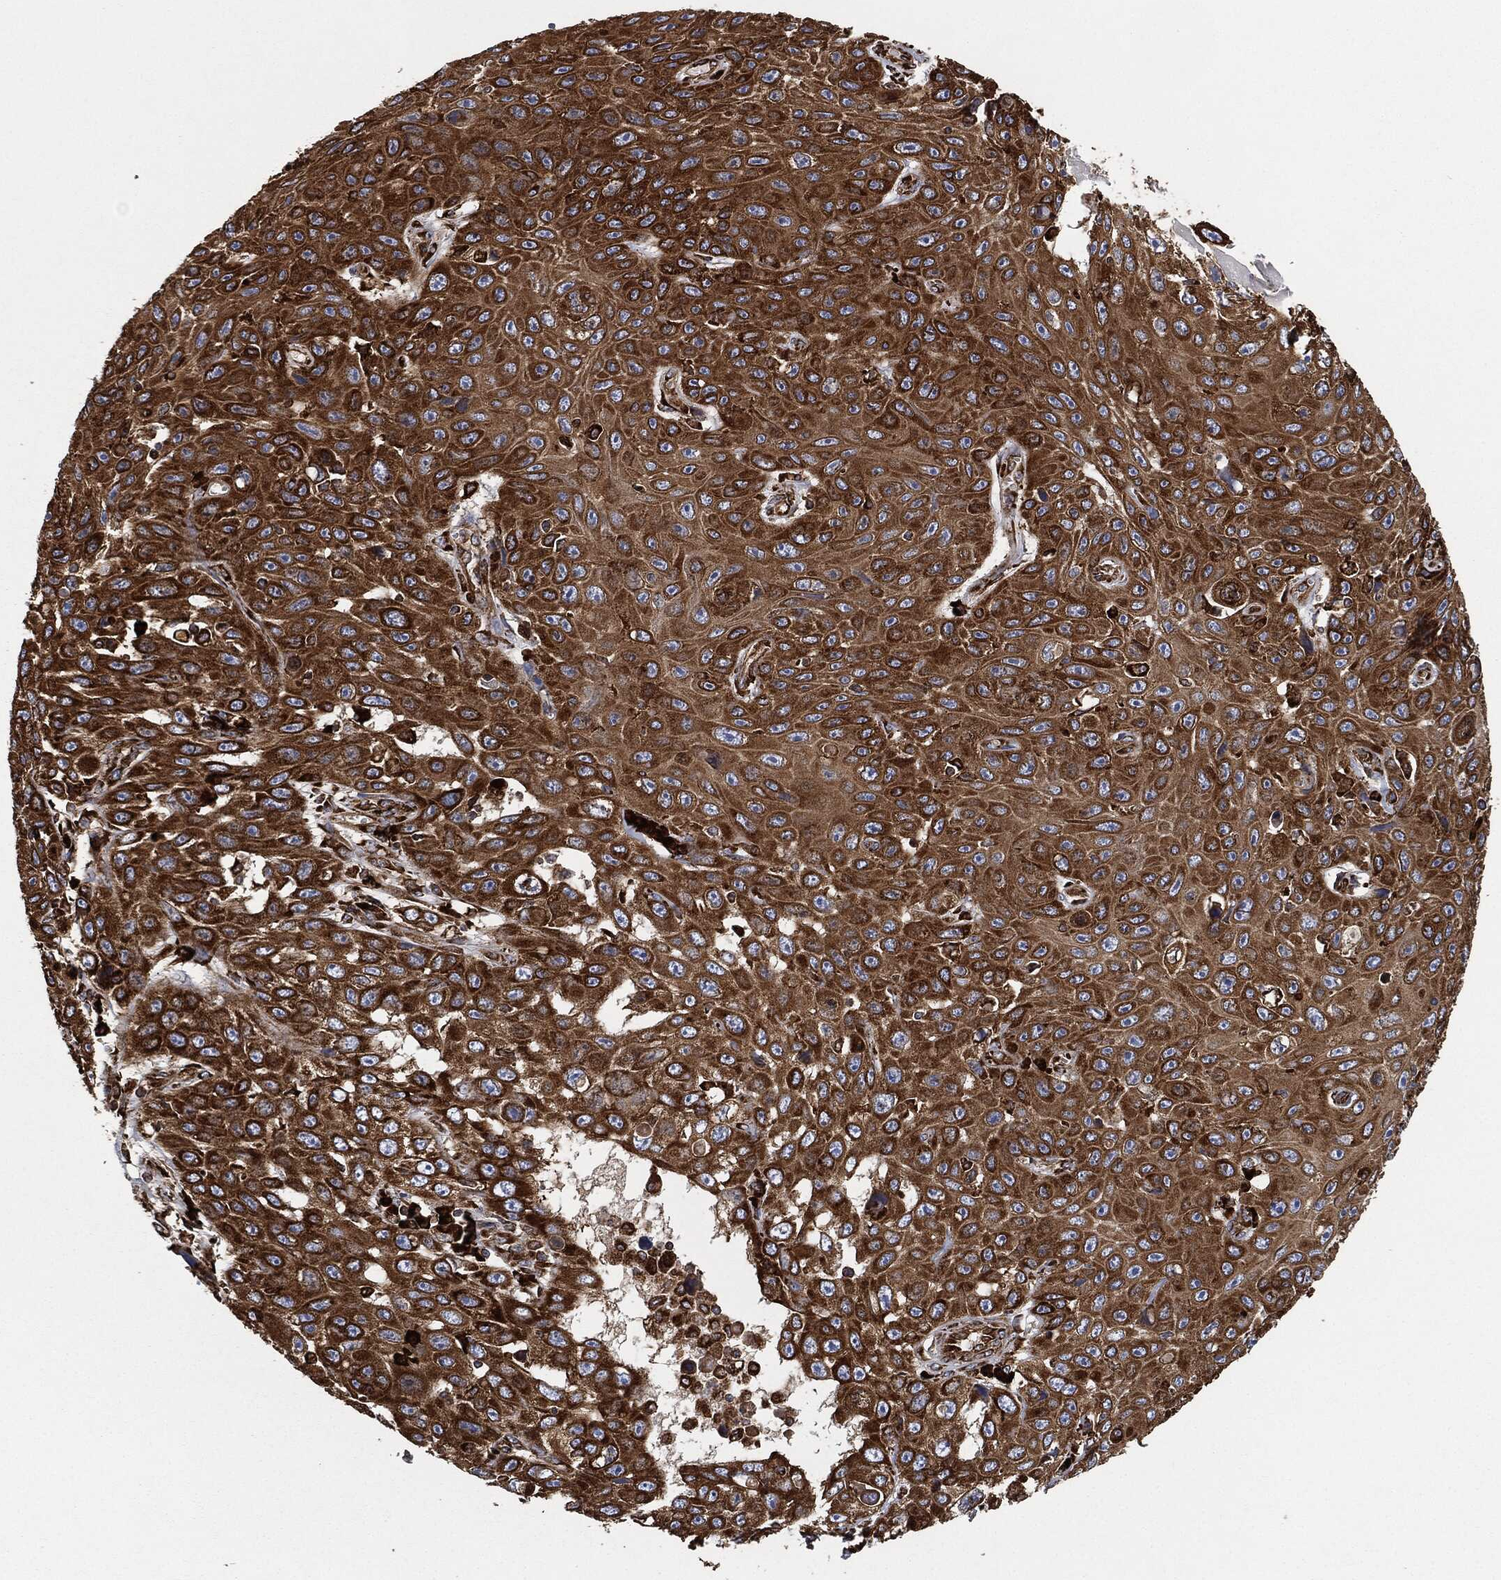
{"staining": {"intensity": "strong", "quantity": ">75%", "location": "cytoplasmic/membranous"}, "tissue": "skin cancer", "cell_type": "Tumor cells", "image_type": "cancer", "snomed": [{"axis": "morphology", "description": "Squamous cell carcinoma, NOS"}, {"axis": "topography", "description": "Skin"}], "caption": "A histopathology image of skin cancer (squamous cell carcinoma) stained for a protein reveals strong cytoplasmic/membranous brown staining in tumor cells. (Brightfield microscopy of DAB IHC at high magnification).", "gene": "AMFR", "patient": {"sex": "male", "age": 82}}